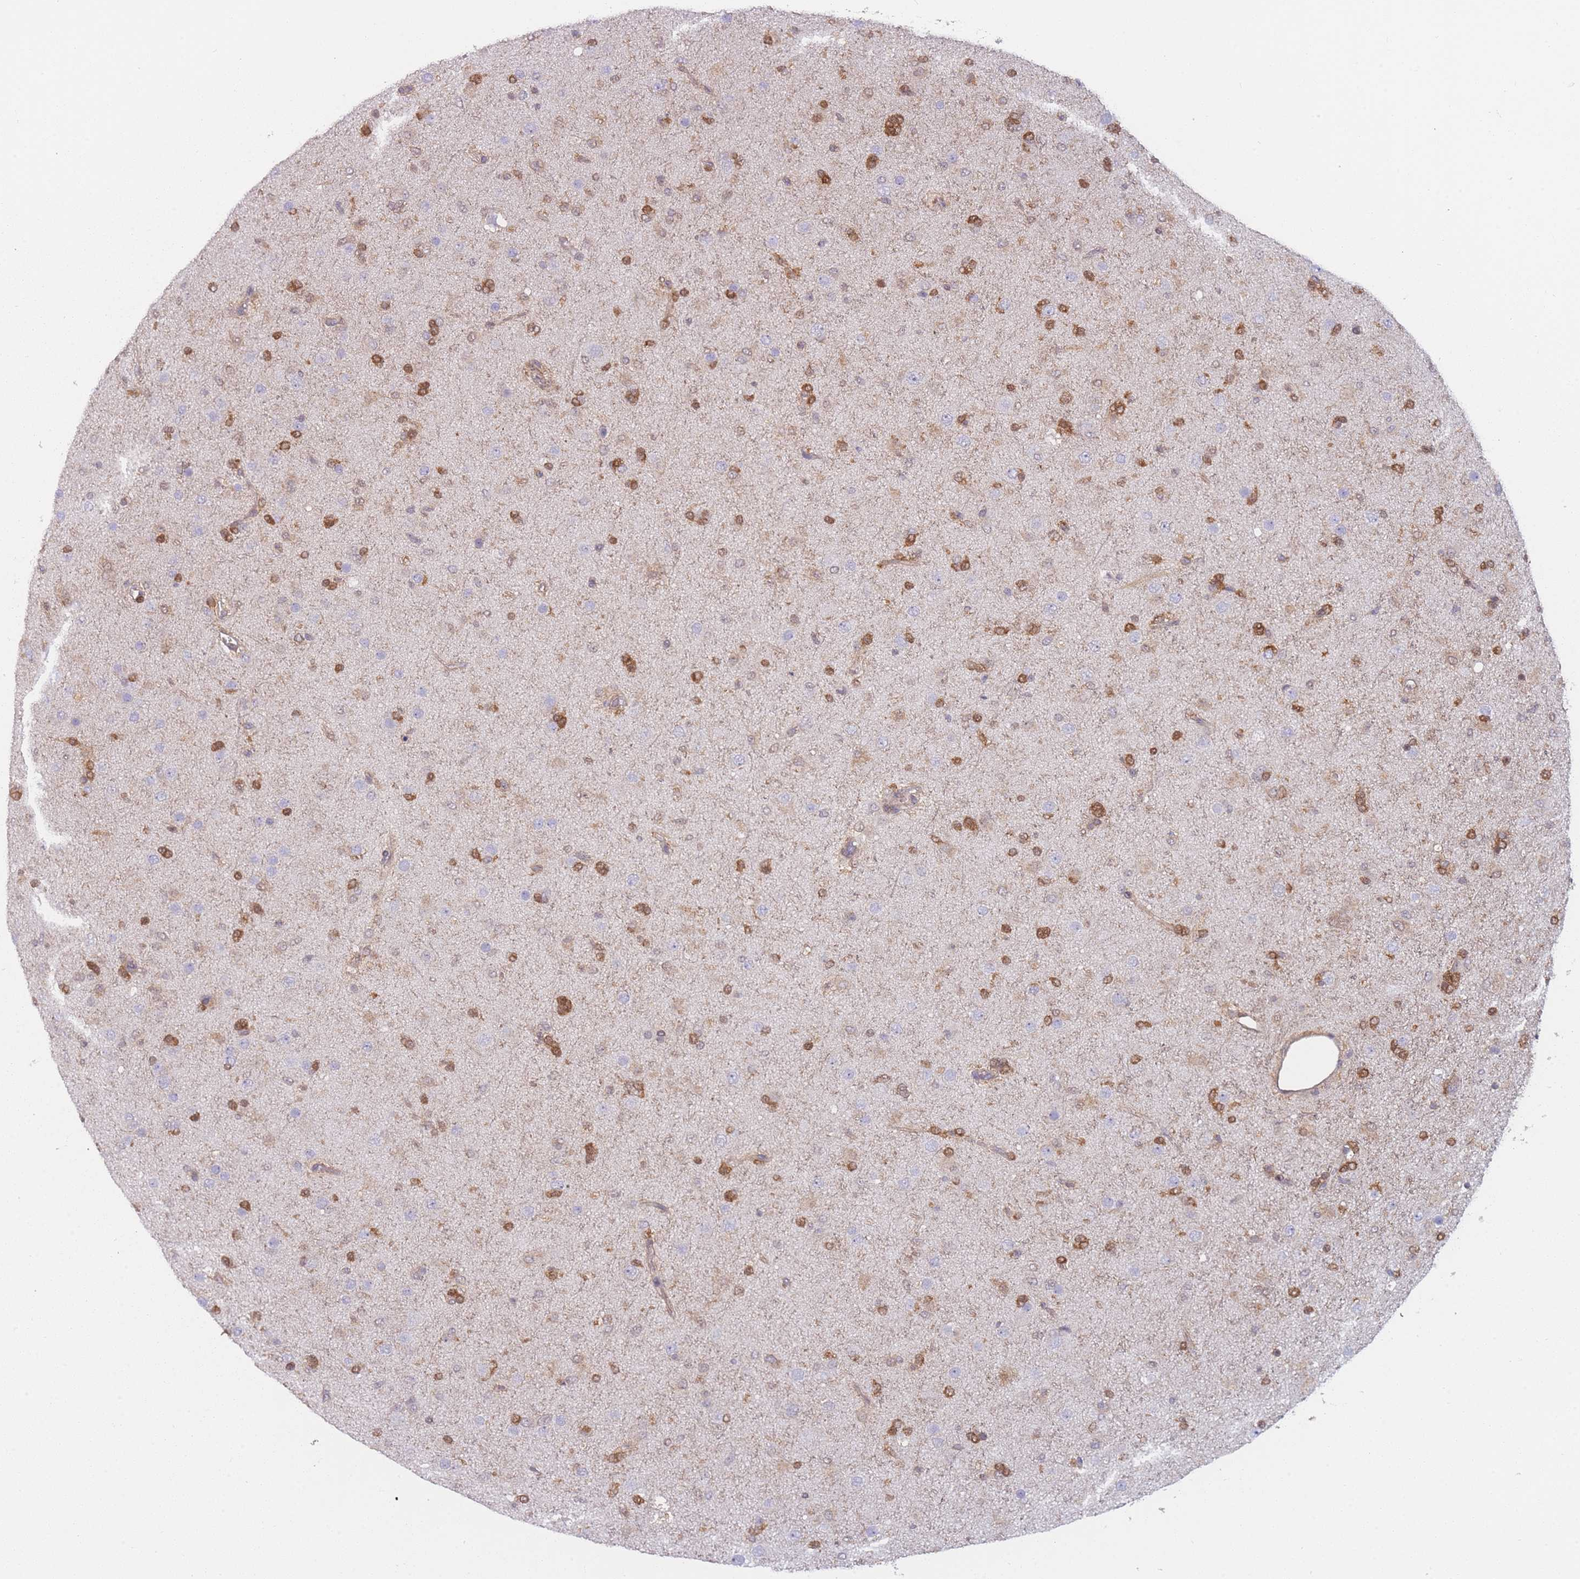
{"staining": {"intensity": "moderate", "quantity": "<25%", "location": "cytoplasmic/membranous,nuclear"}, "tissue": "glioma", "cell_type": "Tumor cells", "image_type": "cancer", "snomed": [{"axis": "morphology", "description": "Glioma, malignant, Low grade"}, {"axis": "topography", "description": "Brain"}], "caption": "Immunohistochemical staining of human glioma displays moderate cytoplasmic/membranous and nuclear protein positivity in approximately <25% of tumor cells.", "gene": "MRI1", "patient": {"sex": "male", "age": 65}}